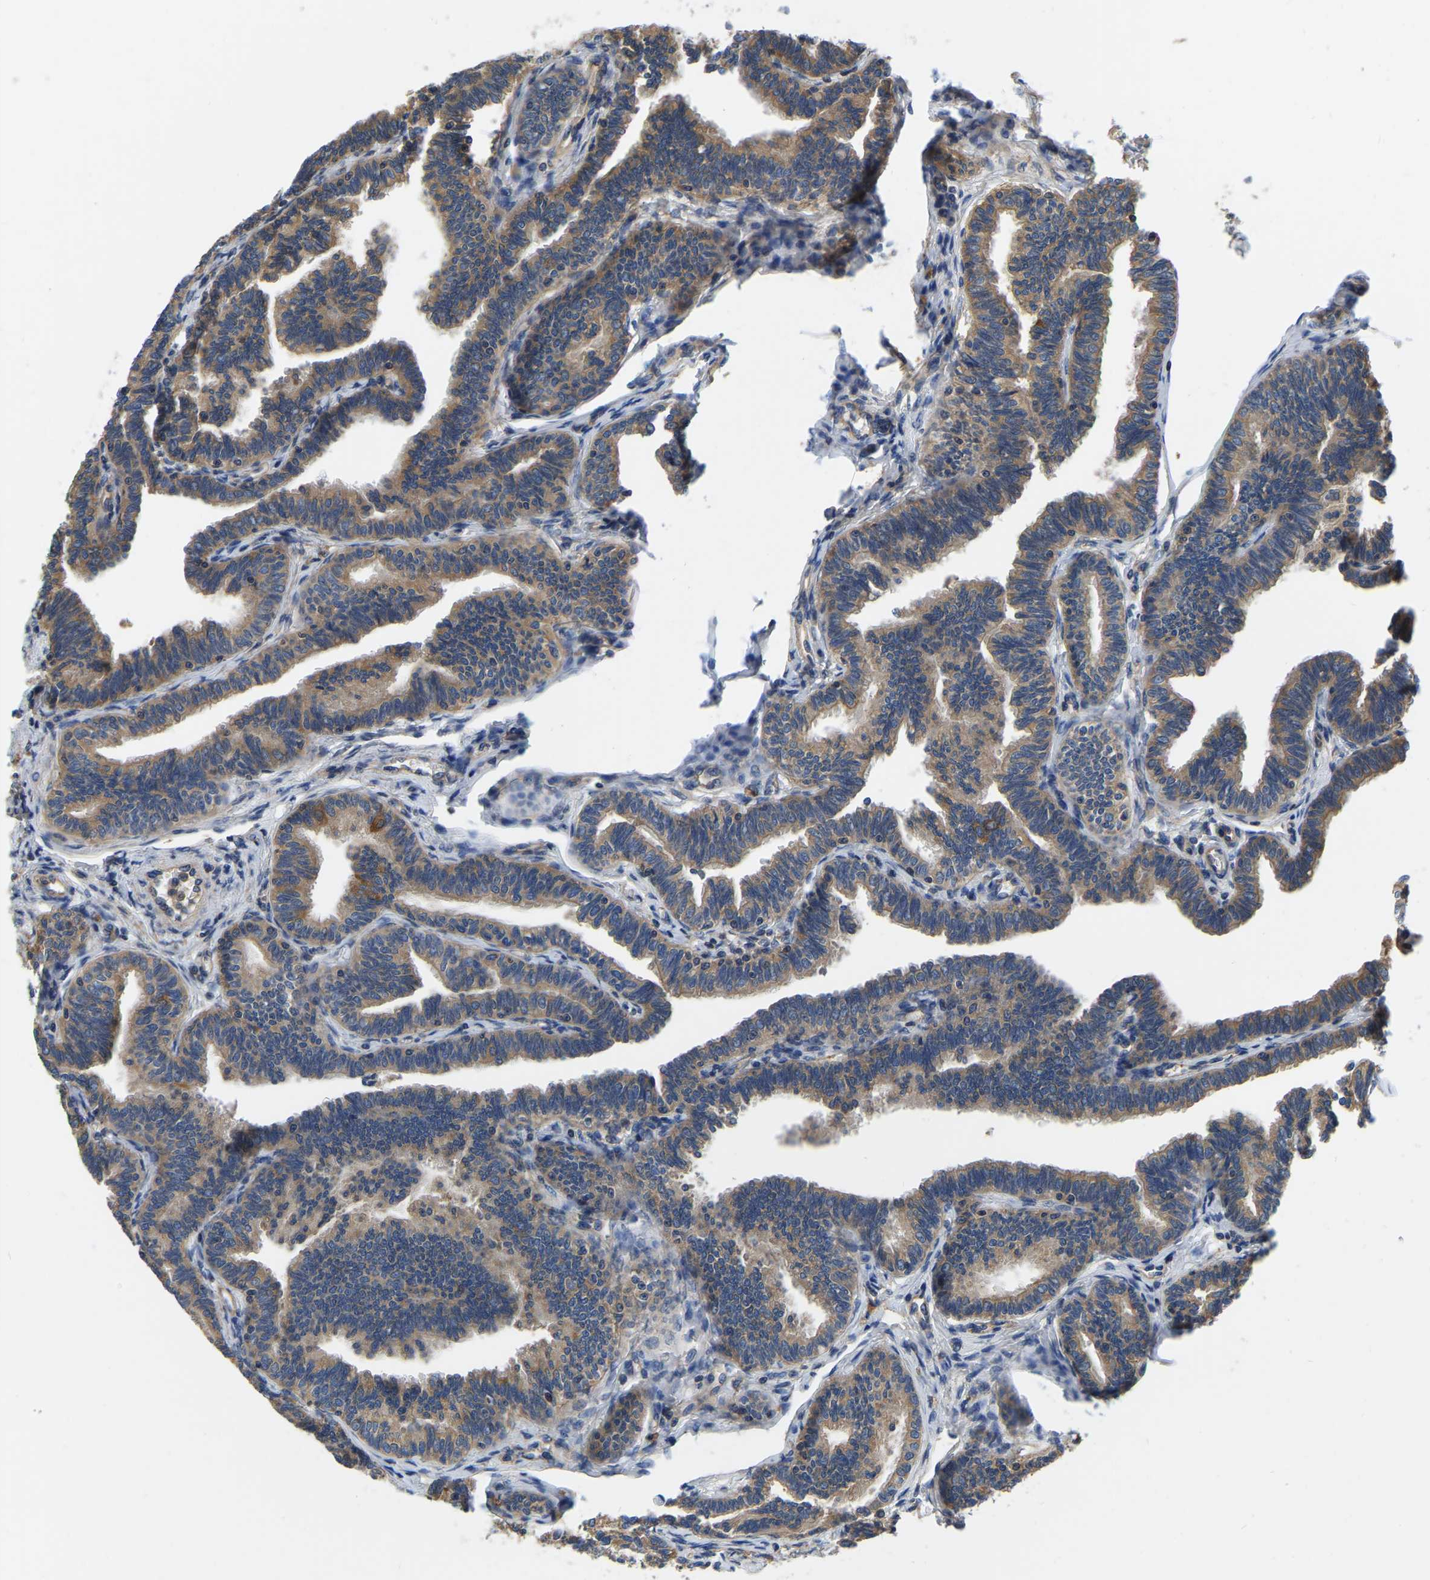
{"staining": {"intensity": "moderate", "quantity": ">75%", "location": "cytoplasmic/membranous"}, "tissue": "fallopian tube", "cell_type": "Glandular cells", "image_type": "normal", "snomed": [{"axis": "morphology", "description": "Normal tissue, NOS"}, {"axis": "topography", "description": "Fallopian tube"}, {"axis": "topography", "description": "Ovary"}], "caption": "The micrograph reveals a brown stain indicating the presence of a protein in the cytoplasmic/membranous of glandular cells in fallopian tube. (Brightfield microscopy of DAB IHC at high magnification).", "gene": "GARS1", "patient": {"sex": "female", "age": 23}}